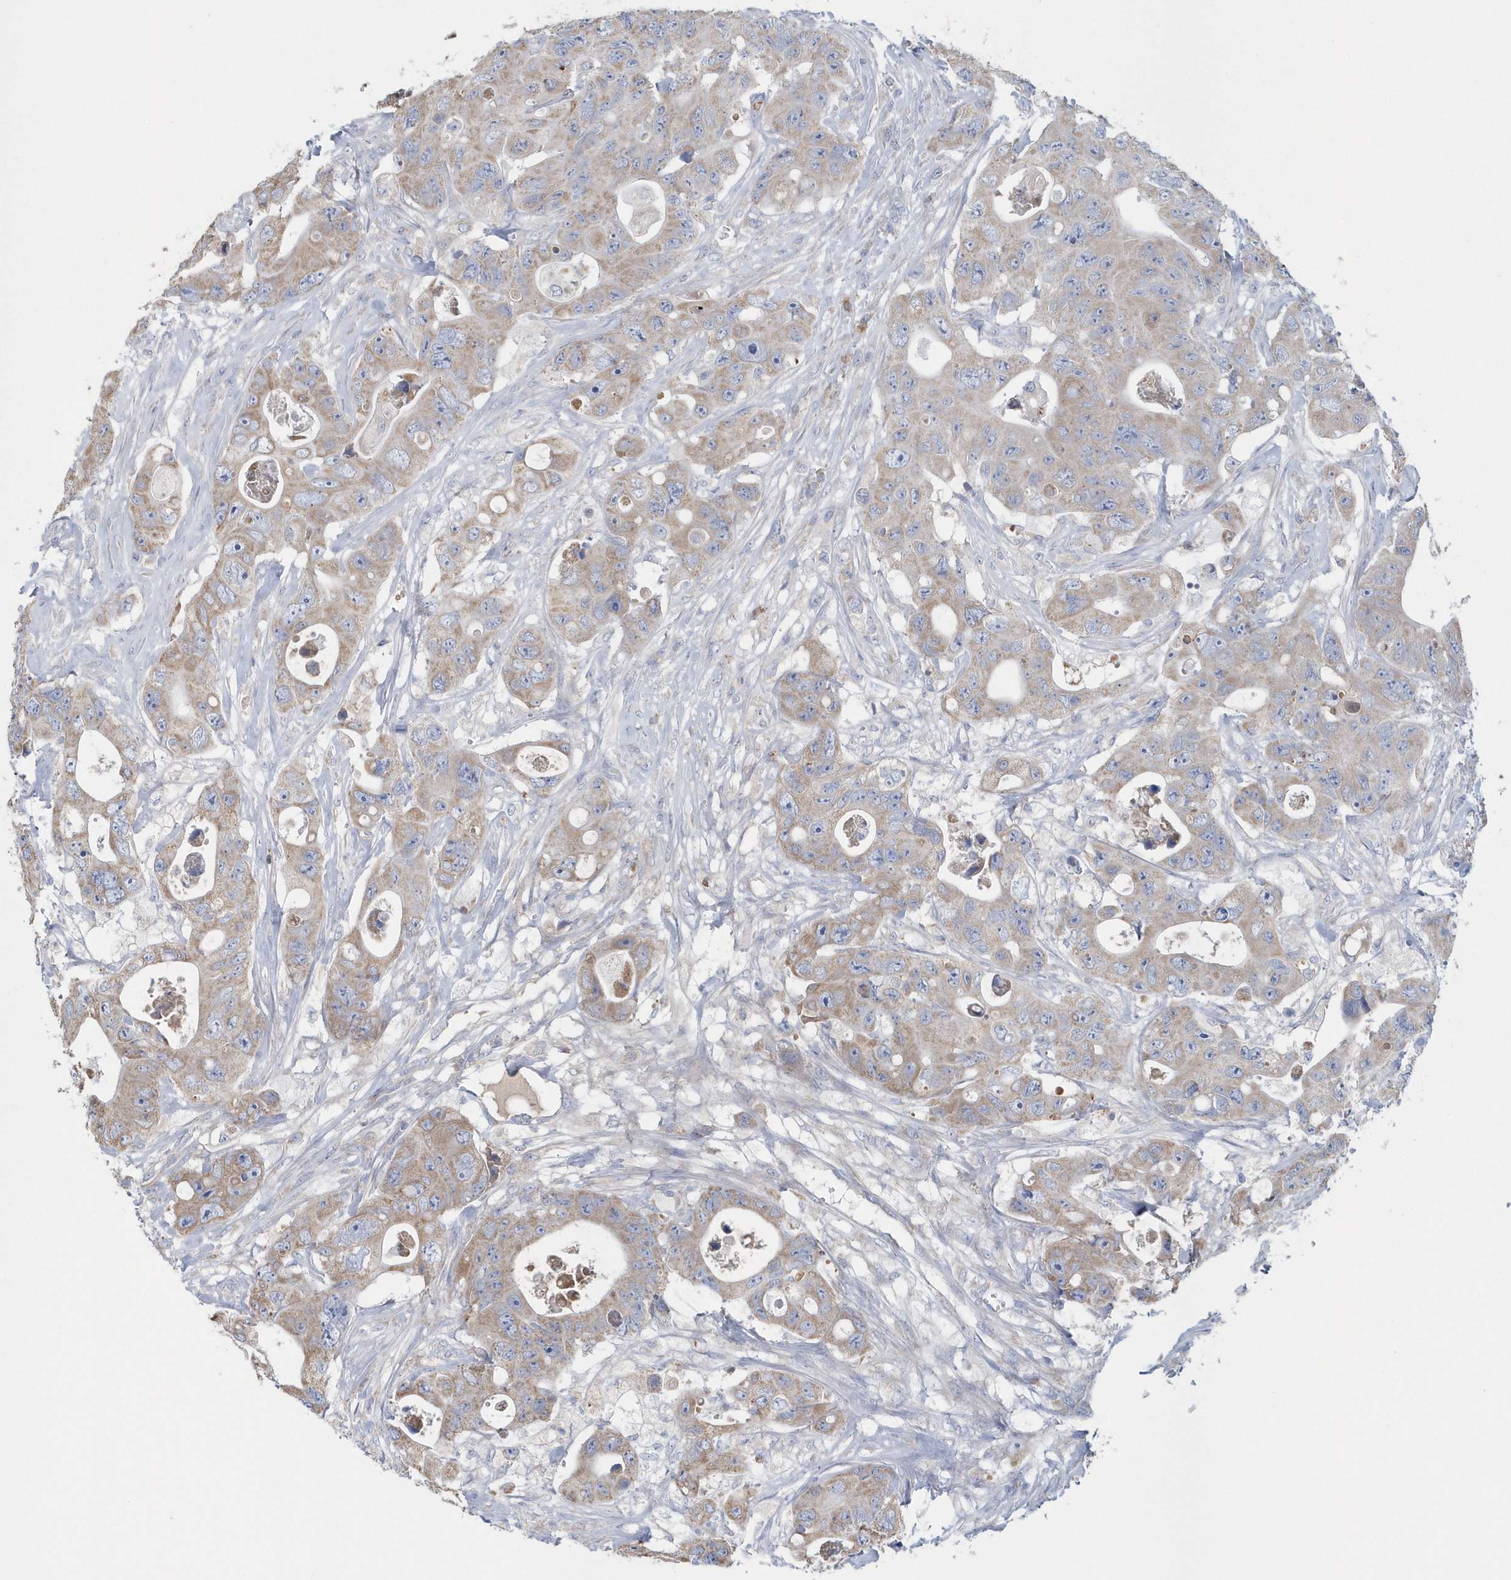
{"staining": {"intensity": "weak", "quantity": ">75%", "location": "cytoplasmic/membranous"}, "tissue": "colorectal cancer", "cell_type": "Tumor cells", "image_type": "cancer", "snomed": [{"axis": "morphology", "description": "Adenocarcinoma, NOS"}, {"axis": "topography", "description": "Colon"}], "caption": "Adenocarcinoma (colorectal) stained for a protein exhibits weak cytoplasmic/membranous positivity in tumor cells.", "gene": "SPATA18", "patient": {"sex": "female", "age": 46}}